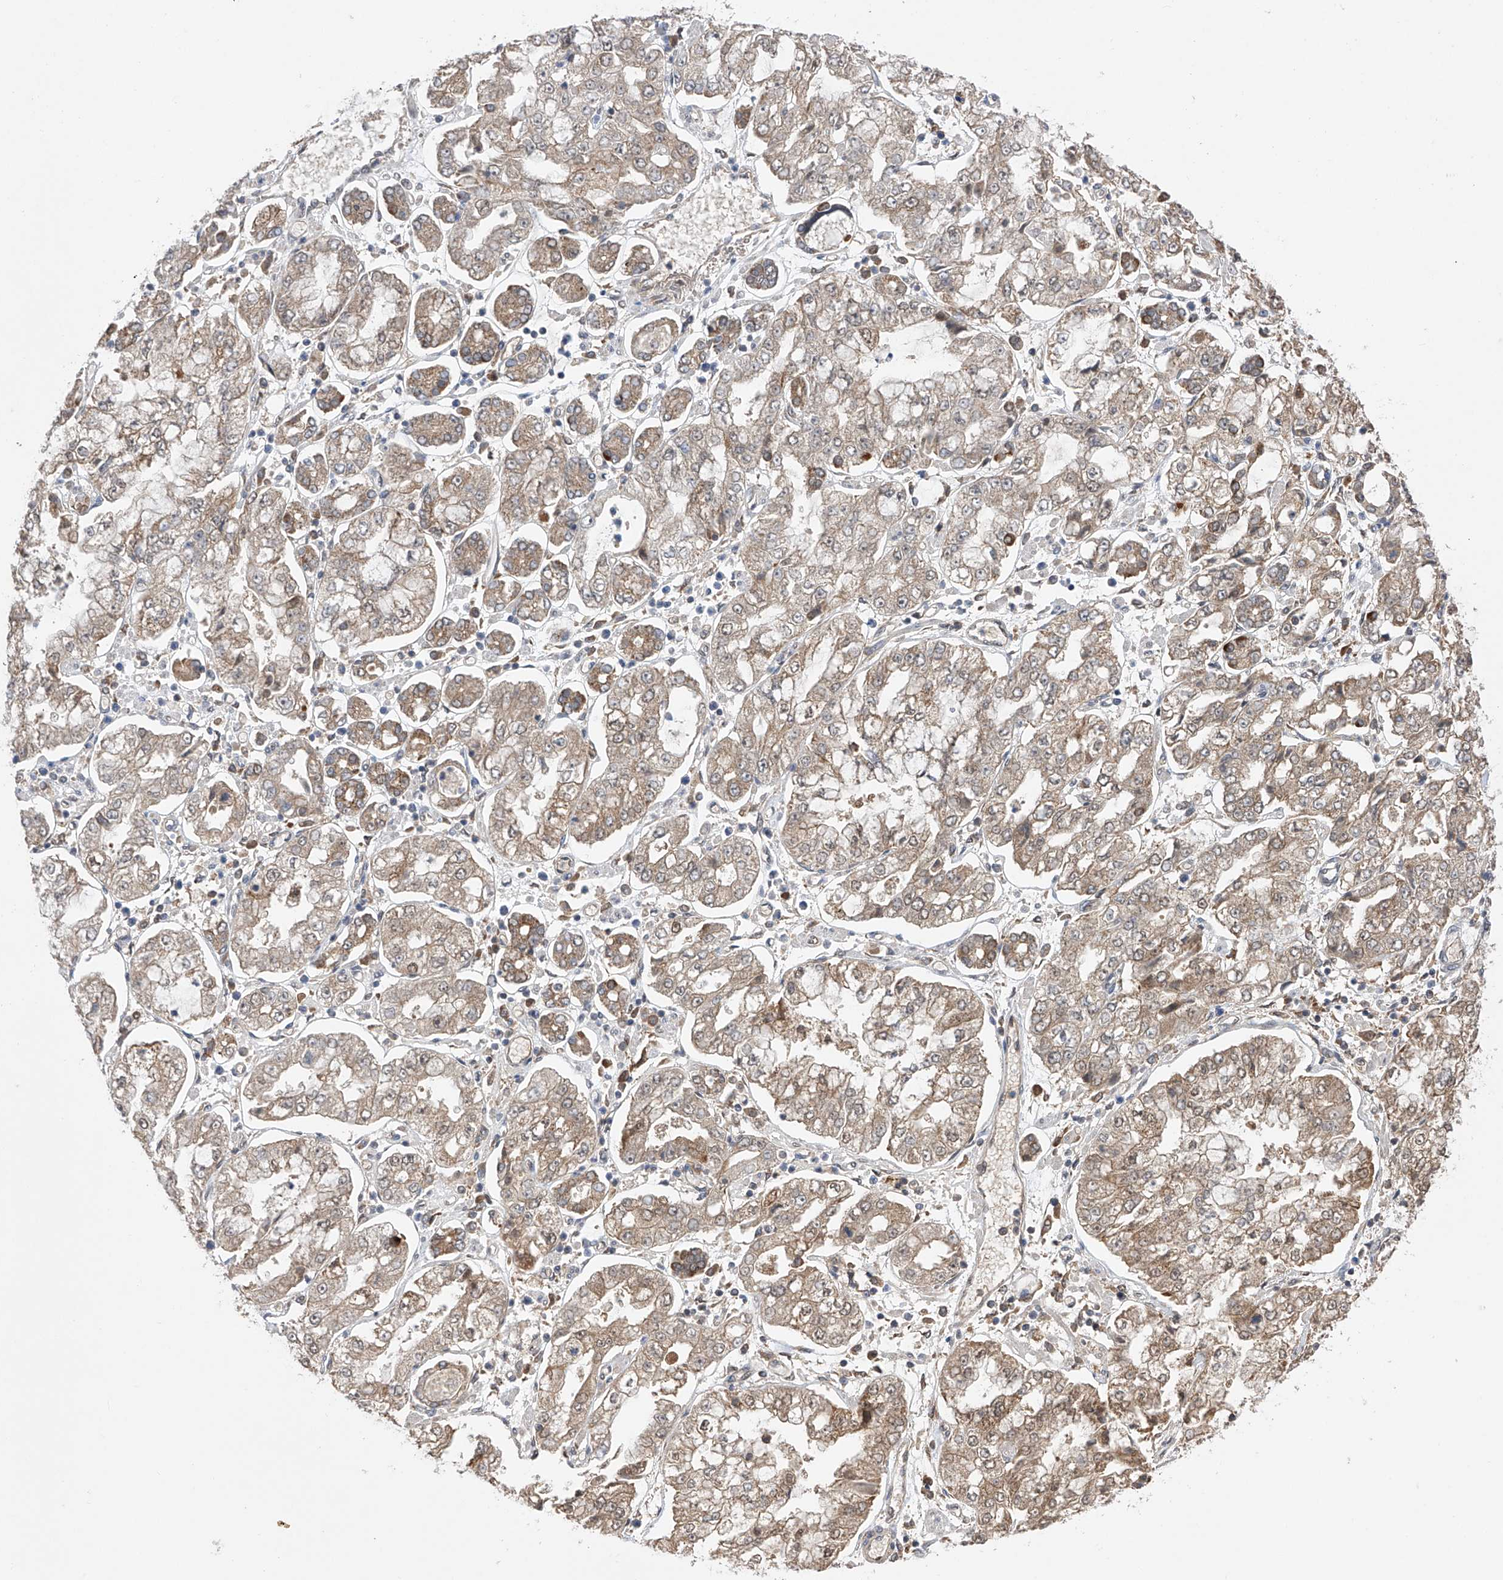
{"staining": {"intensity": "weak", "quantity": ">75%", "location": "cytoplasmic/membranous"}, "tissue": "stomach cancer", "cell_type": "Tumor cells", "image_type": "cancer", "snomed": [{"axis": "morphology", "description": "Adenocarcinoma, NOS"}, {"axis": "topography", "description": "Stomach"}], "caption": "Human stomach cancer stained with a protein marker displays weak staining in tumor cells.", "gene": "SDHAF4", "patient": {"sex": "male", "age": 76}}